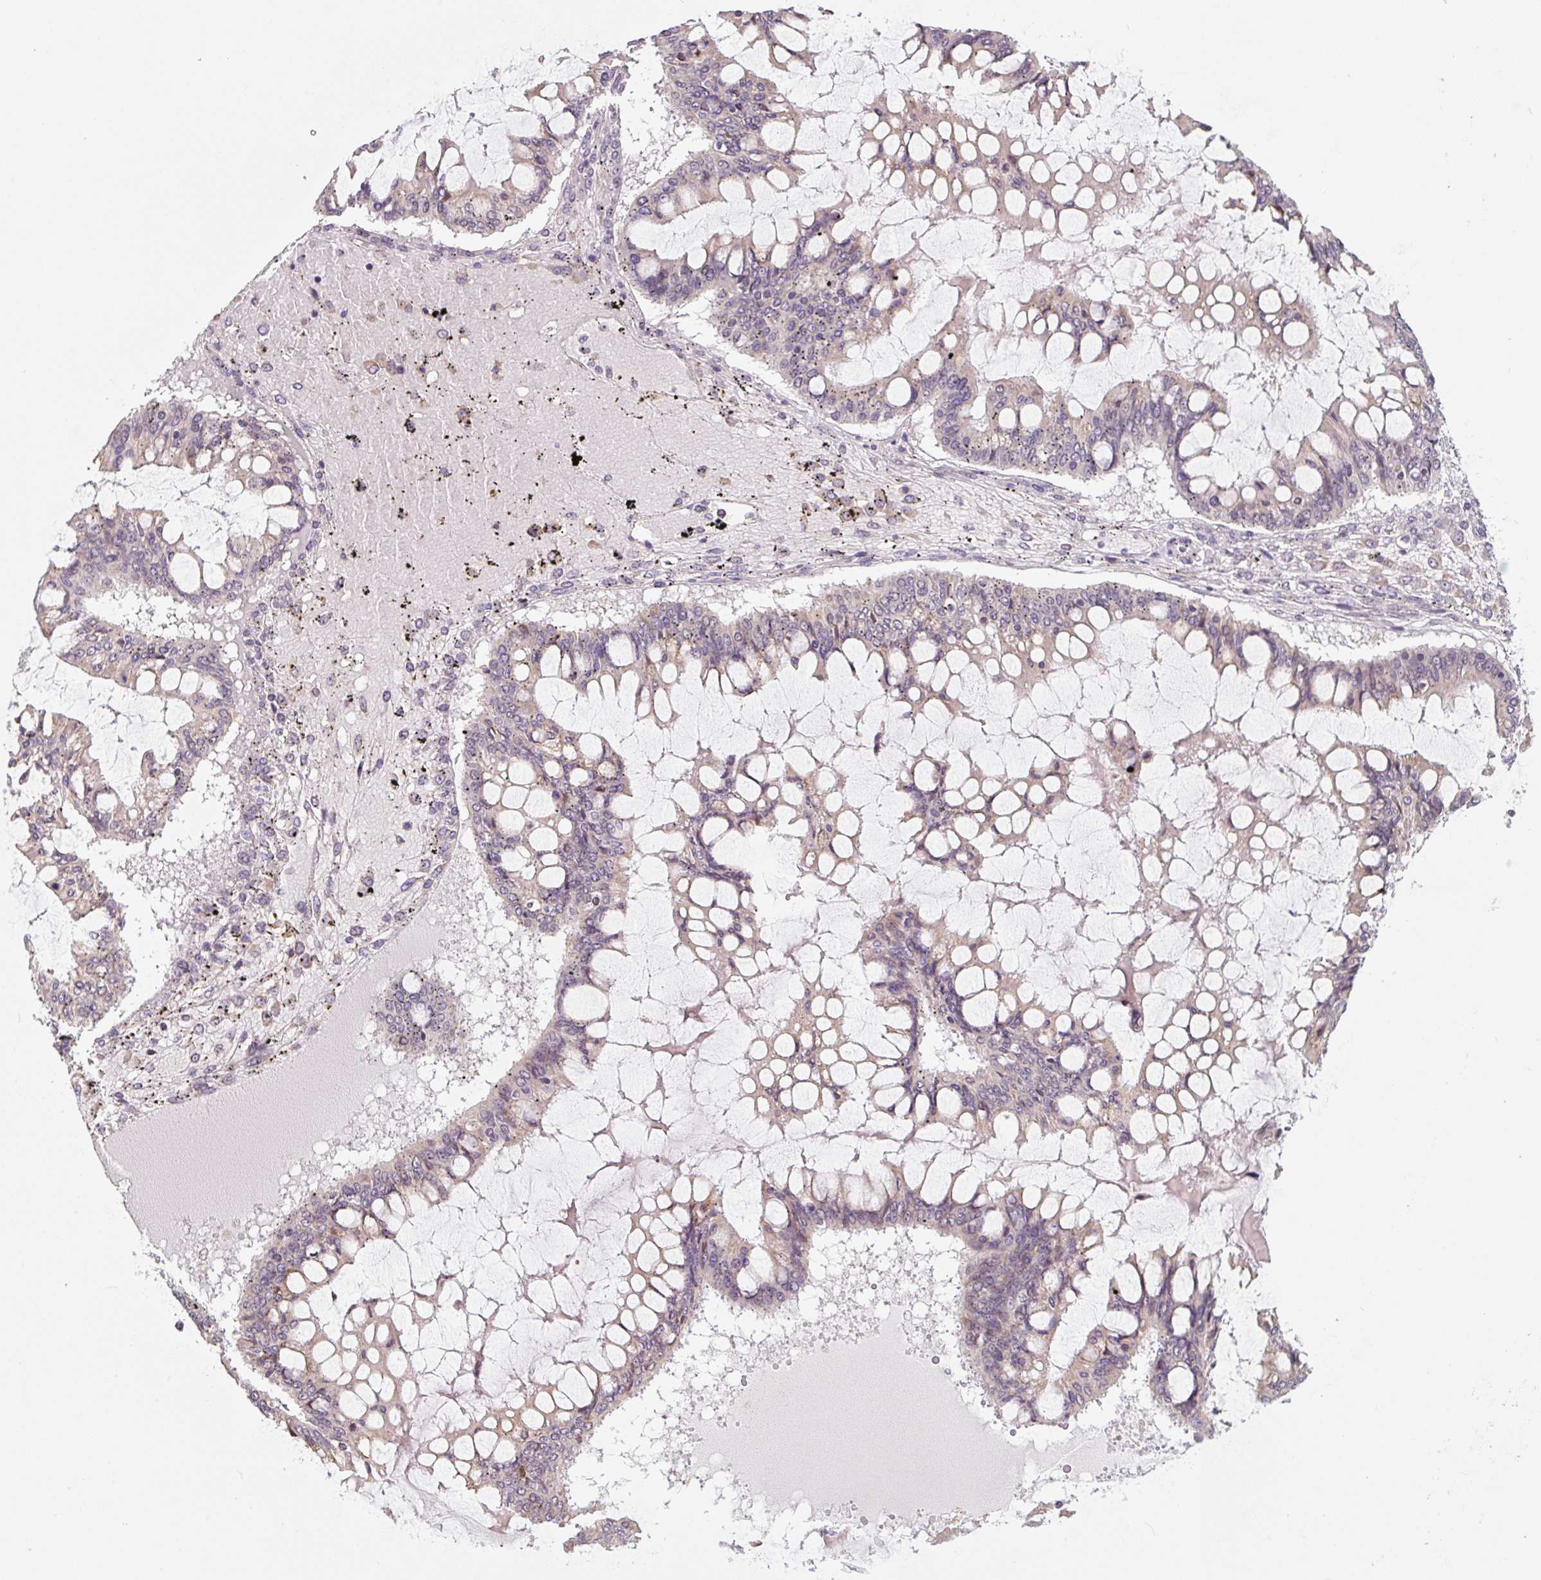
{"staining": {"intensity": "negative", "quantity": "none", "location": "none"}, "tissue": "ovarian cancer", "cell_type": "Tumor cells", "image_type": "cancer", "snomed": [{"axis": "morphology", "description": "Cystadenocarcinoma, mucinous, NOS"}, {"axis": "topography", "description": "Ovary"}], "caption": "Image shows no protein expression in tumor cells of ovarian mucinous cystadenocarcinoma tissue.", "gene": "ASRGL1", "patient": {"sex": "female", "age": 73}}